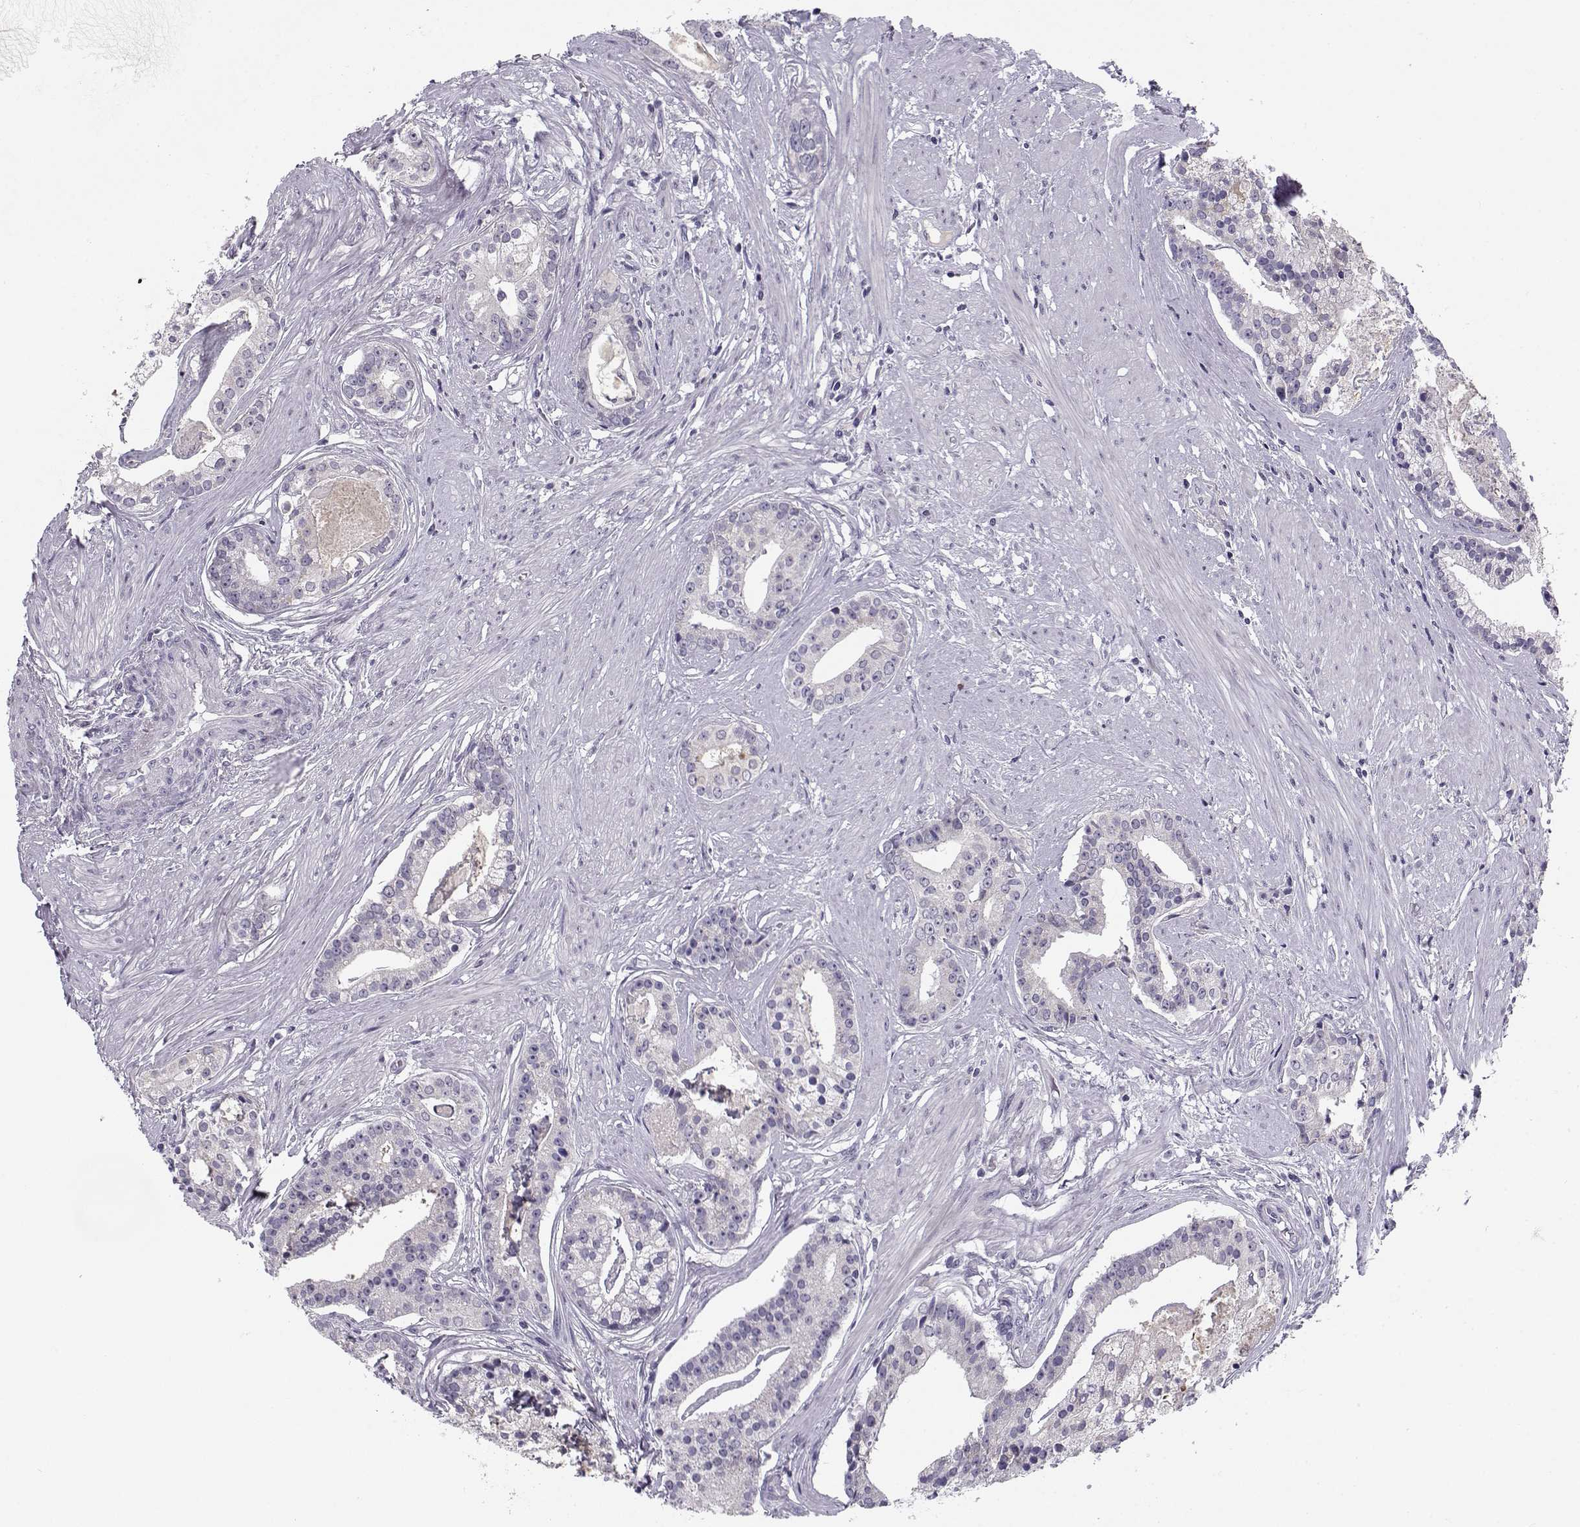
{"staining": {"intensity": "negative", "quantity": "none", "location": "none"}, "tissue": "prostate cancer", "cell_type": "Tumor cells", "image_type": "cancer", "snomed": [{"axis": "morphology", "description": "Adenocarcinoma, NOS"}, {"axis": "topography", "description": "Prostate and seminal vesicle, NOS"}, {"axis": "topography", "description": "Prostate"}], "caption": "Image shows no protein expression in tumor cells of prostate cancer (adenocarcinoma) tissue.", "gene": "DDX25", "patient": {"sex": "male", "age": 44}}